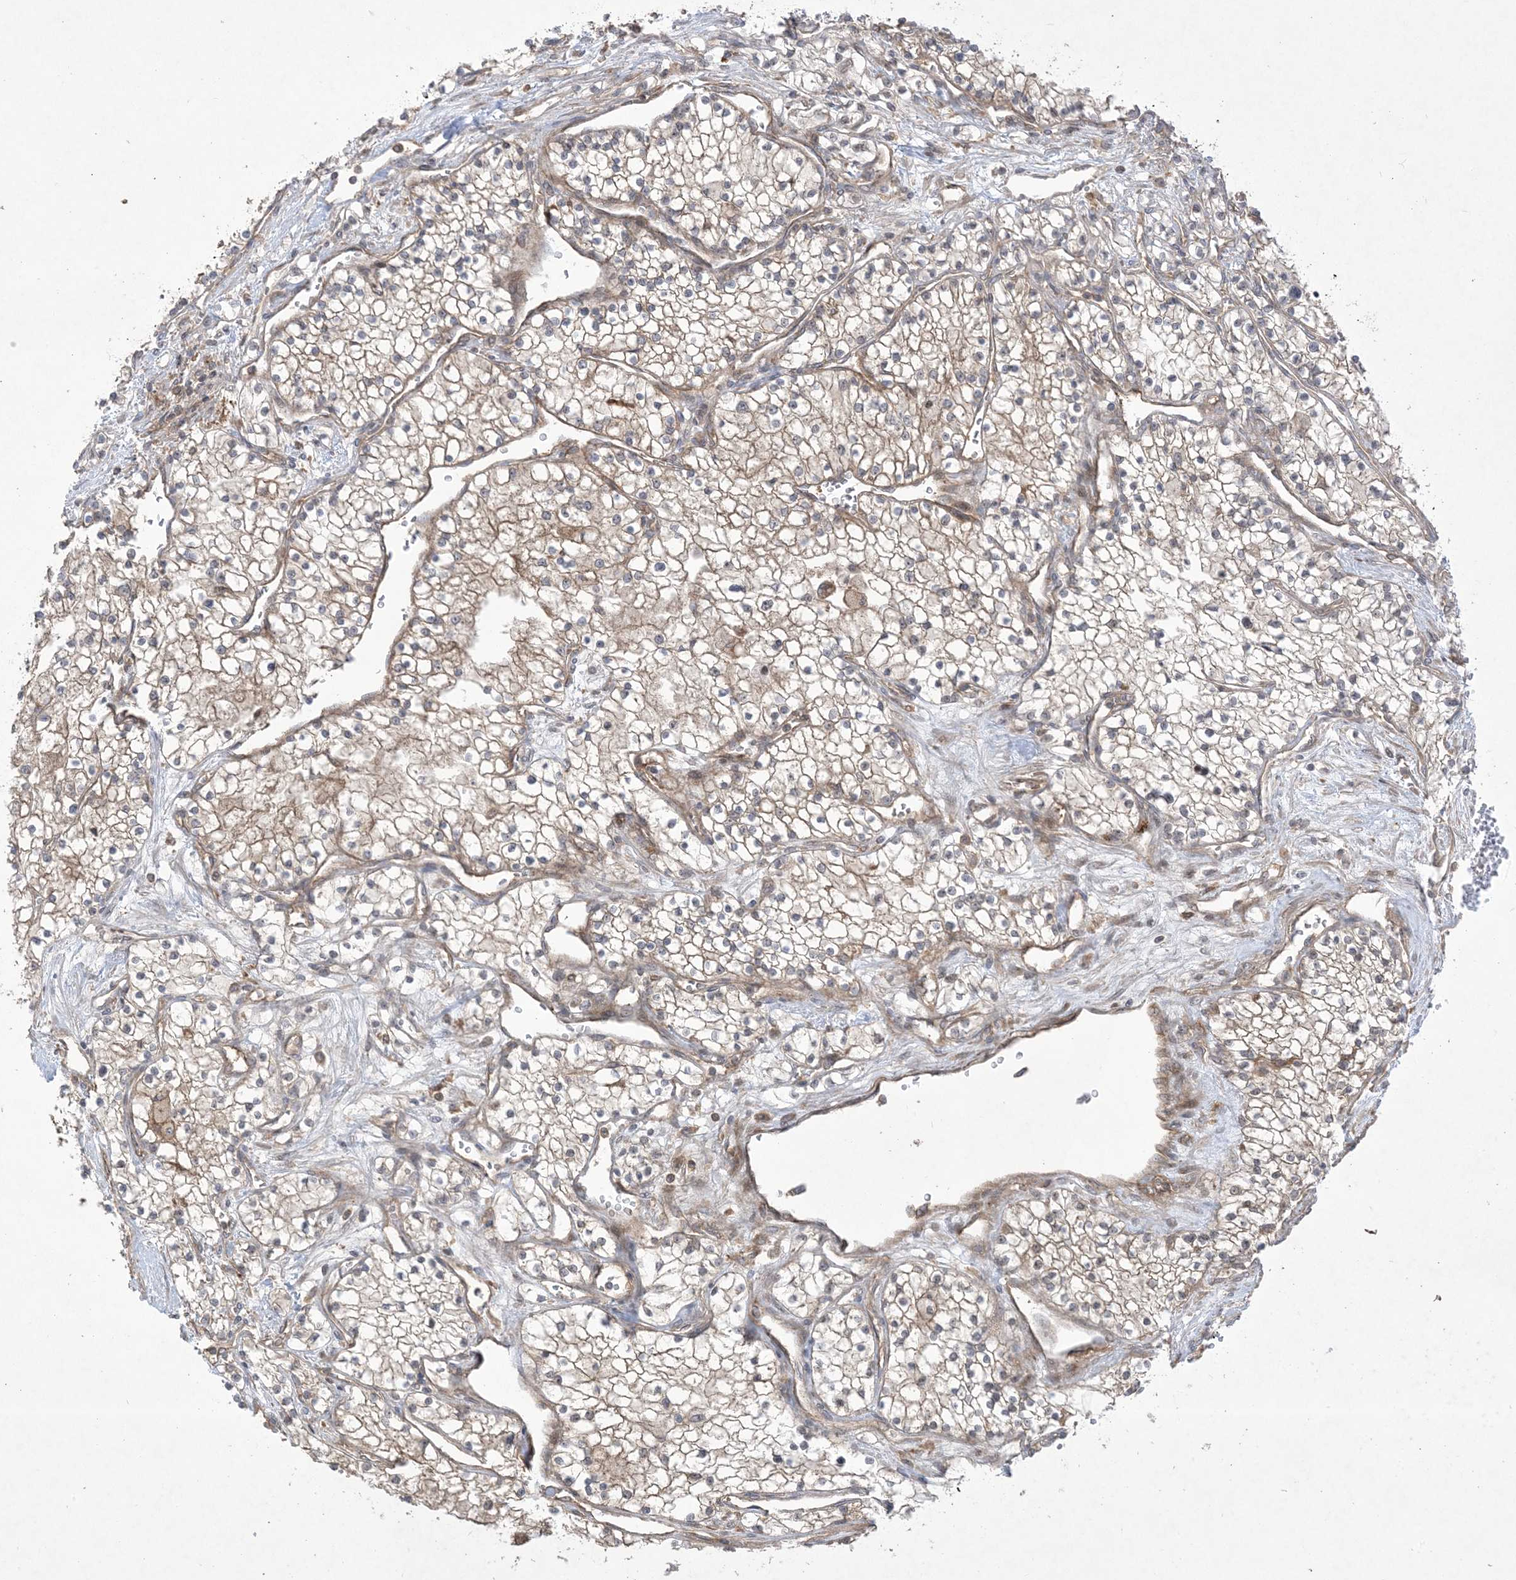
{"staining": {"intensity": "weak", "quantity": ">75%", "location": "cytoplasmic/membranous"}, "tissue": "renal cancer", "cell_type": "Tumor cells", "image_type": "cancer", "snomed": [{"axis": "morphology", "description": "Normal tissue, NOS"}, {"axis": "morphology", "description": "Adenocarcinoma, NOS"}, {"axis": "topography", "description": "Kidney"}], "caption": "A low amount of weak cytoplasmic/membranous staining is appreciated in approximately >75% of tumor cells in renal cancer (adenocarcinoma) tissue.", "gene": "SOGA3", "patient": {"sex": "male", "age": 68}}